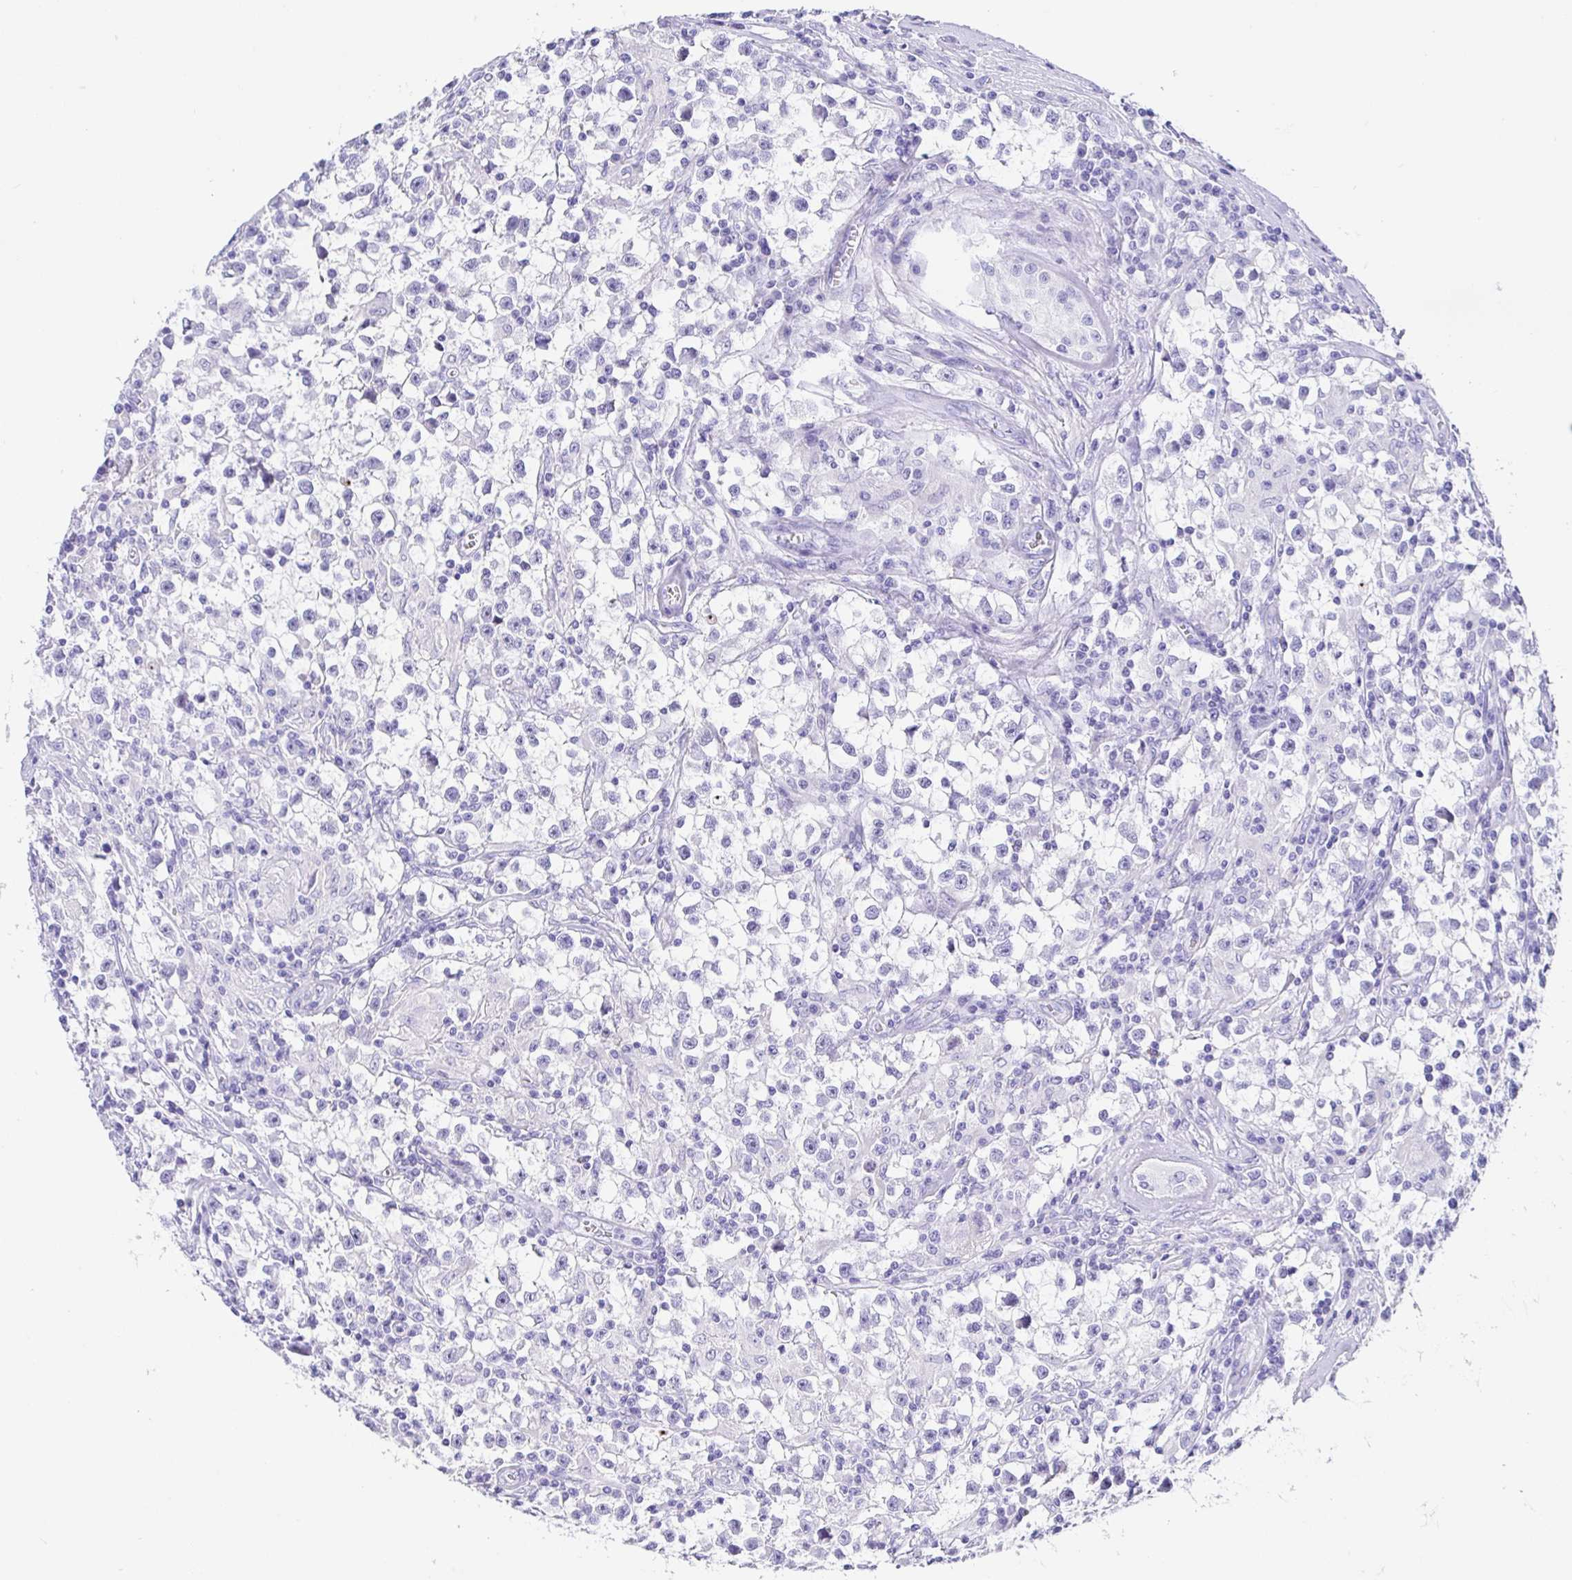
{"staining": {"intensity": "negative", "quantity": "none", "location": "none"}, "tissue": "testis cancer", "cell_type": "Tumor cells", "image_type": "cancer", "snomed": [{"axis": "morphology", "description": "Seminoma, NOS"}, {"axis": "topography", "description": "Testis"}], "caption": "The IHC histopathology image has no significant staining in tumor cells of testis seminoma tissue. (Immunohistochemistry, brightfield microscopy, high magnification).", "gene": "PRAMEF19", "patient": {"sex": "male", "age": 31}}